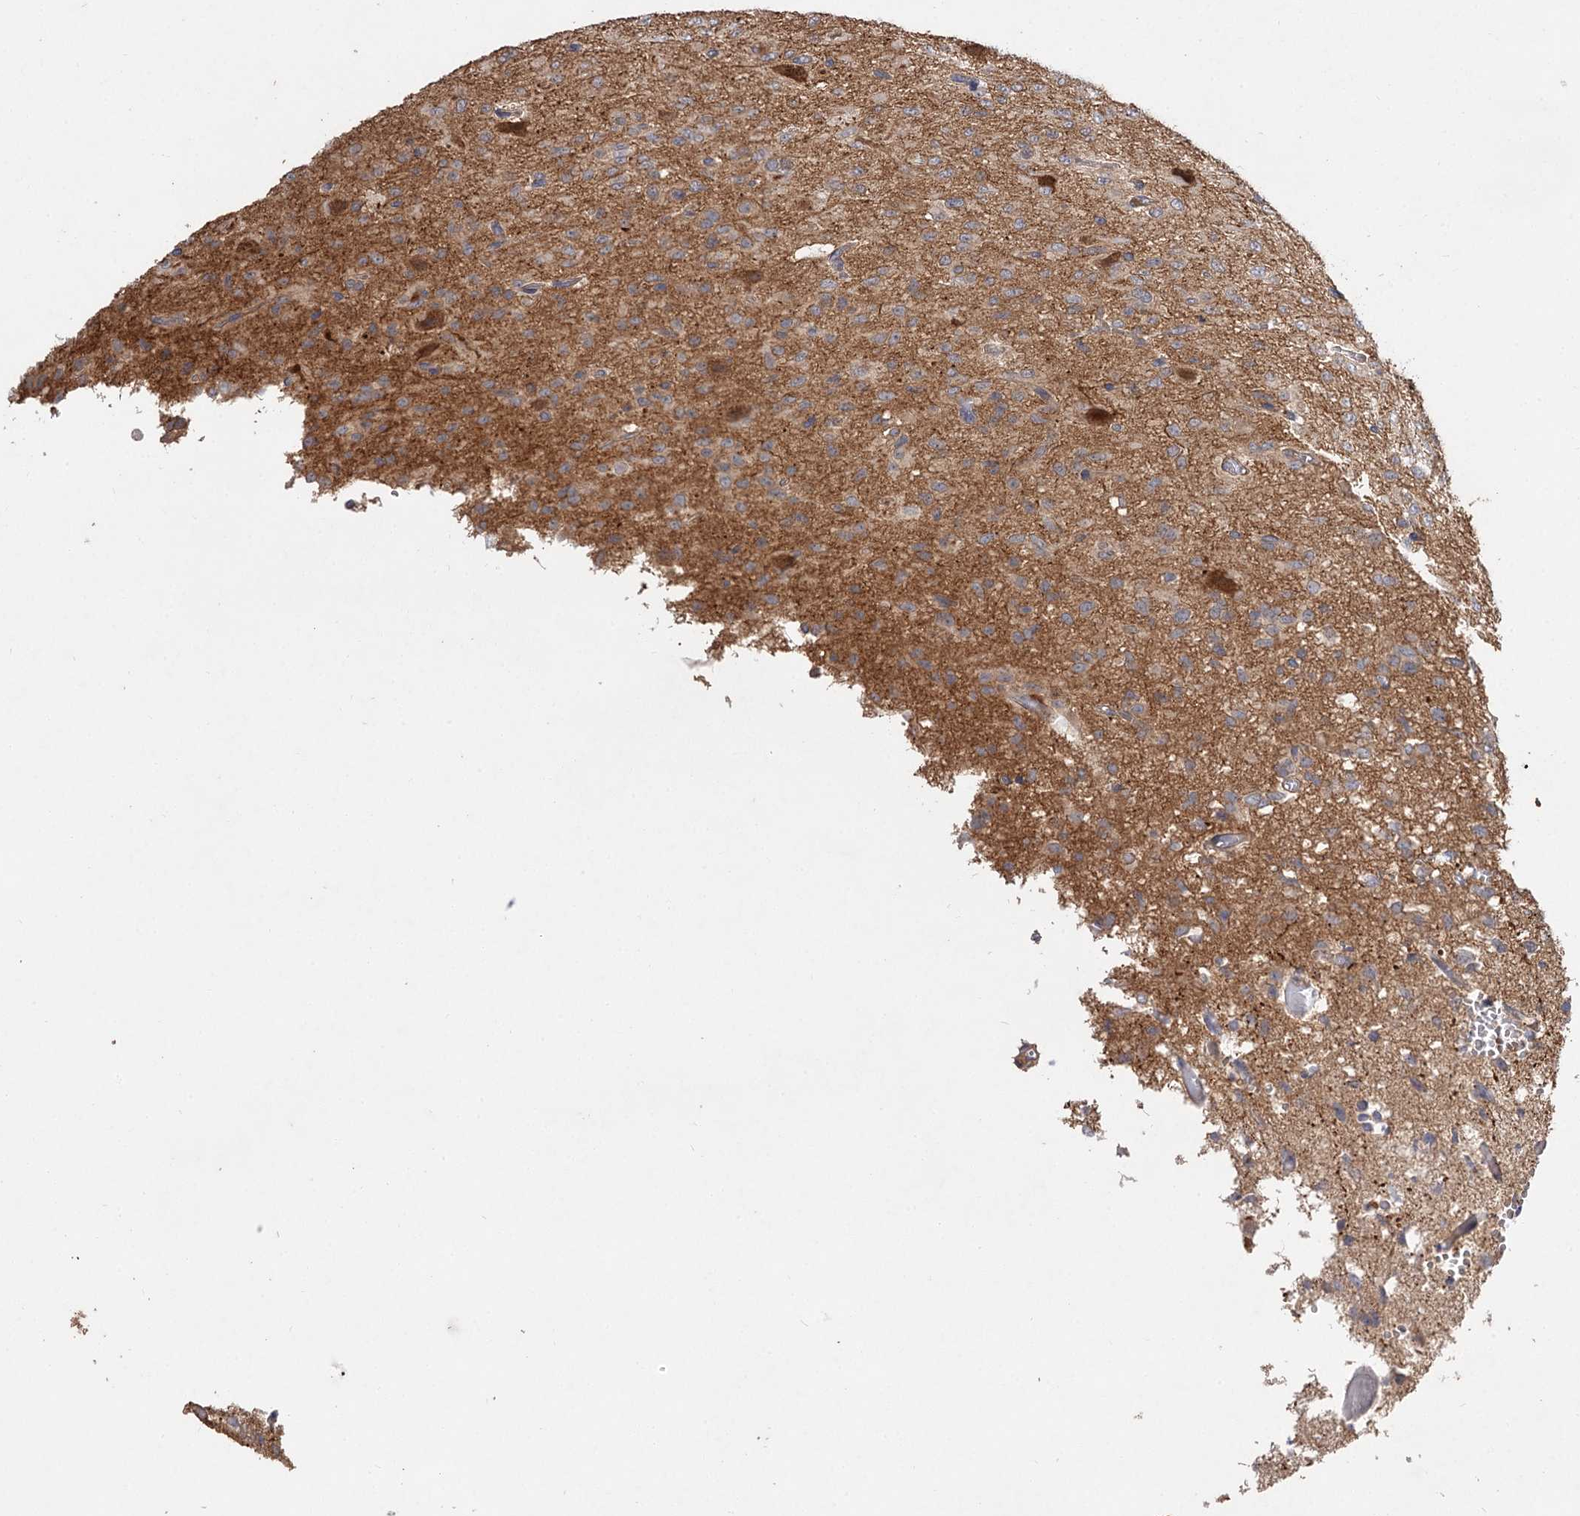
{"staining": {"intensity": "weak", "quantity": ">75%", "location": "cytoplasmic/membranous"}, "tissue": "glioma", "cell_type": "Tumor cells", "image_type": "cancer", "snomed": [{"axis": "morphology", "description": "Glioma, malignant, High grade"}, {"axis": "topography", "description": "Brain"}], "caption": "About >75% of tumor cells in high-grade glioma (malignant) show weak cytoplasmic/membranous protein staining as visualized by brown immunohistochemical staining.", "gene": "FBXW8", "patient": {"sex": "female", "age": 59}}